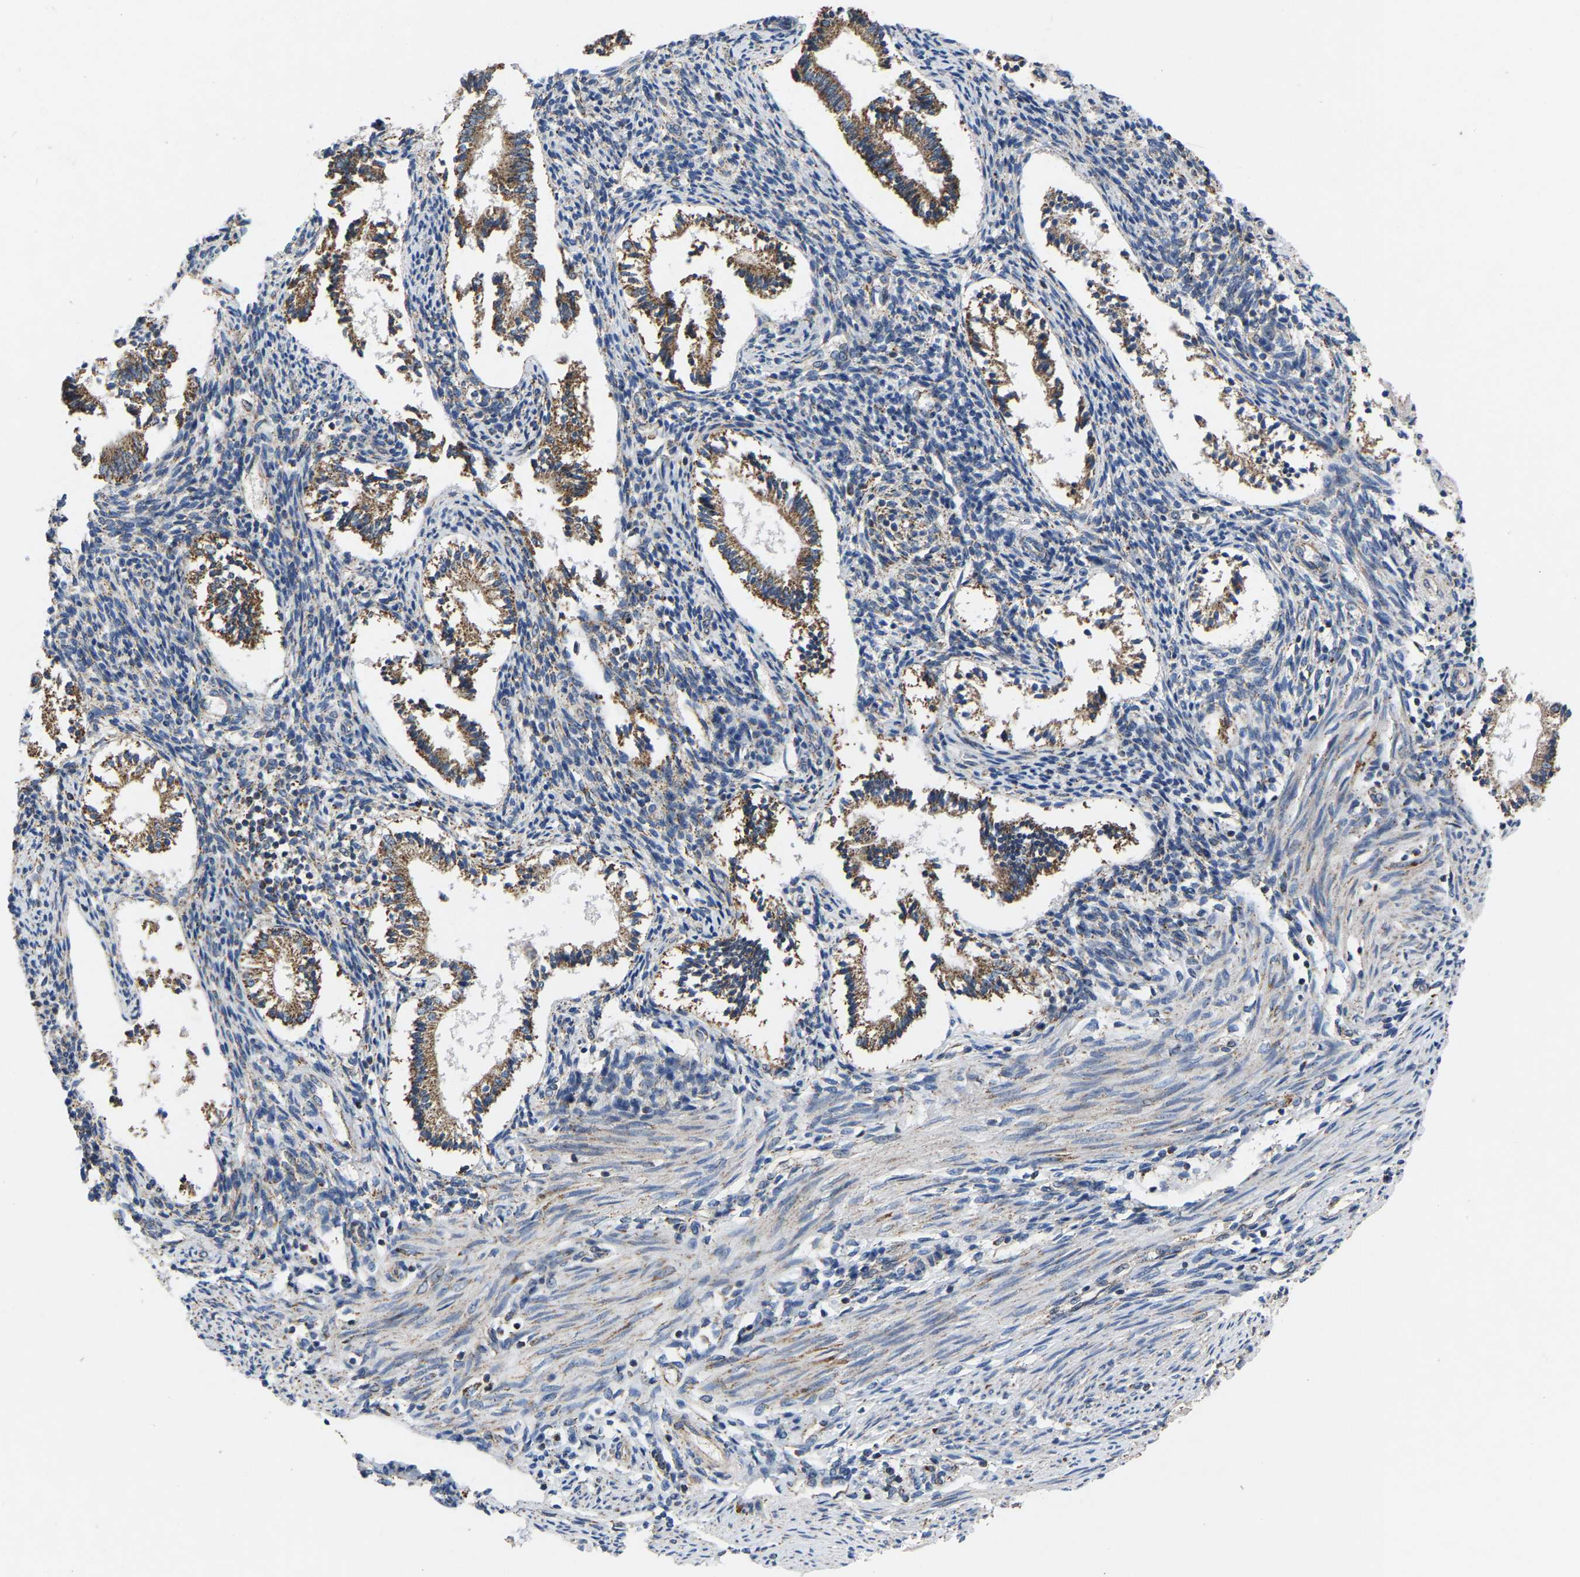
{"staining": {"intensity": "negative", "quantity": "none", "location": "none"}, "tissue": "endometrium", "cell_type": "Cells in endometrial stroma", "image_type": "normal", "snomed": [{"axis": "morphology", "description": "Normal tissue, NOS"}, {"axis": "topography", "description": "Endometrium"}], "caption": "A high-resolution micrograph shows immunohistochemistry staining of normal endometrium, which exhibits no significant staining in cells in endometrial stroma.", "gene": "BCL10", "patient": {"sex": "female", "age": 42}}